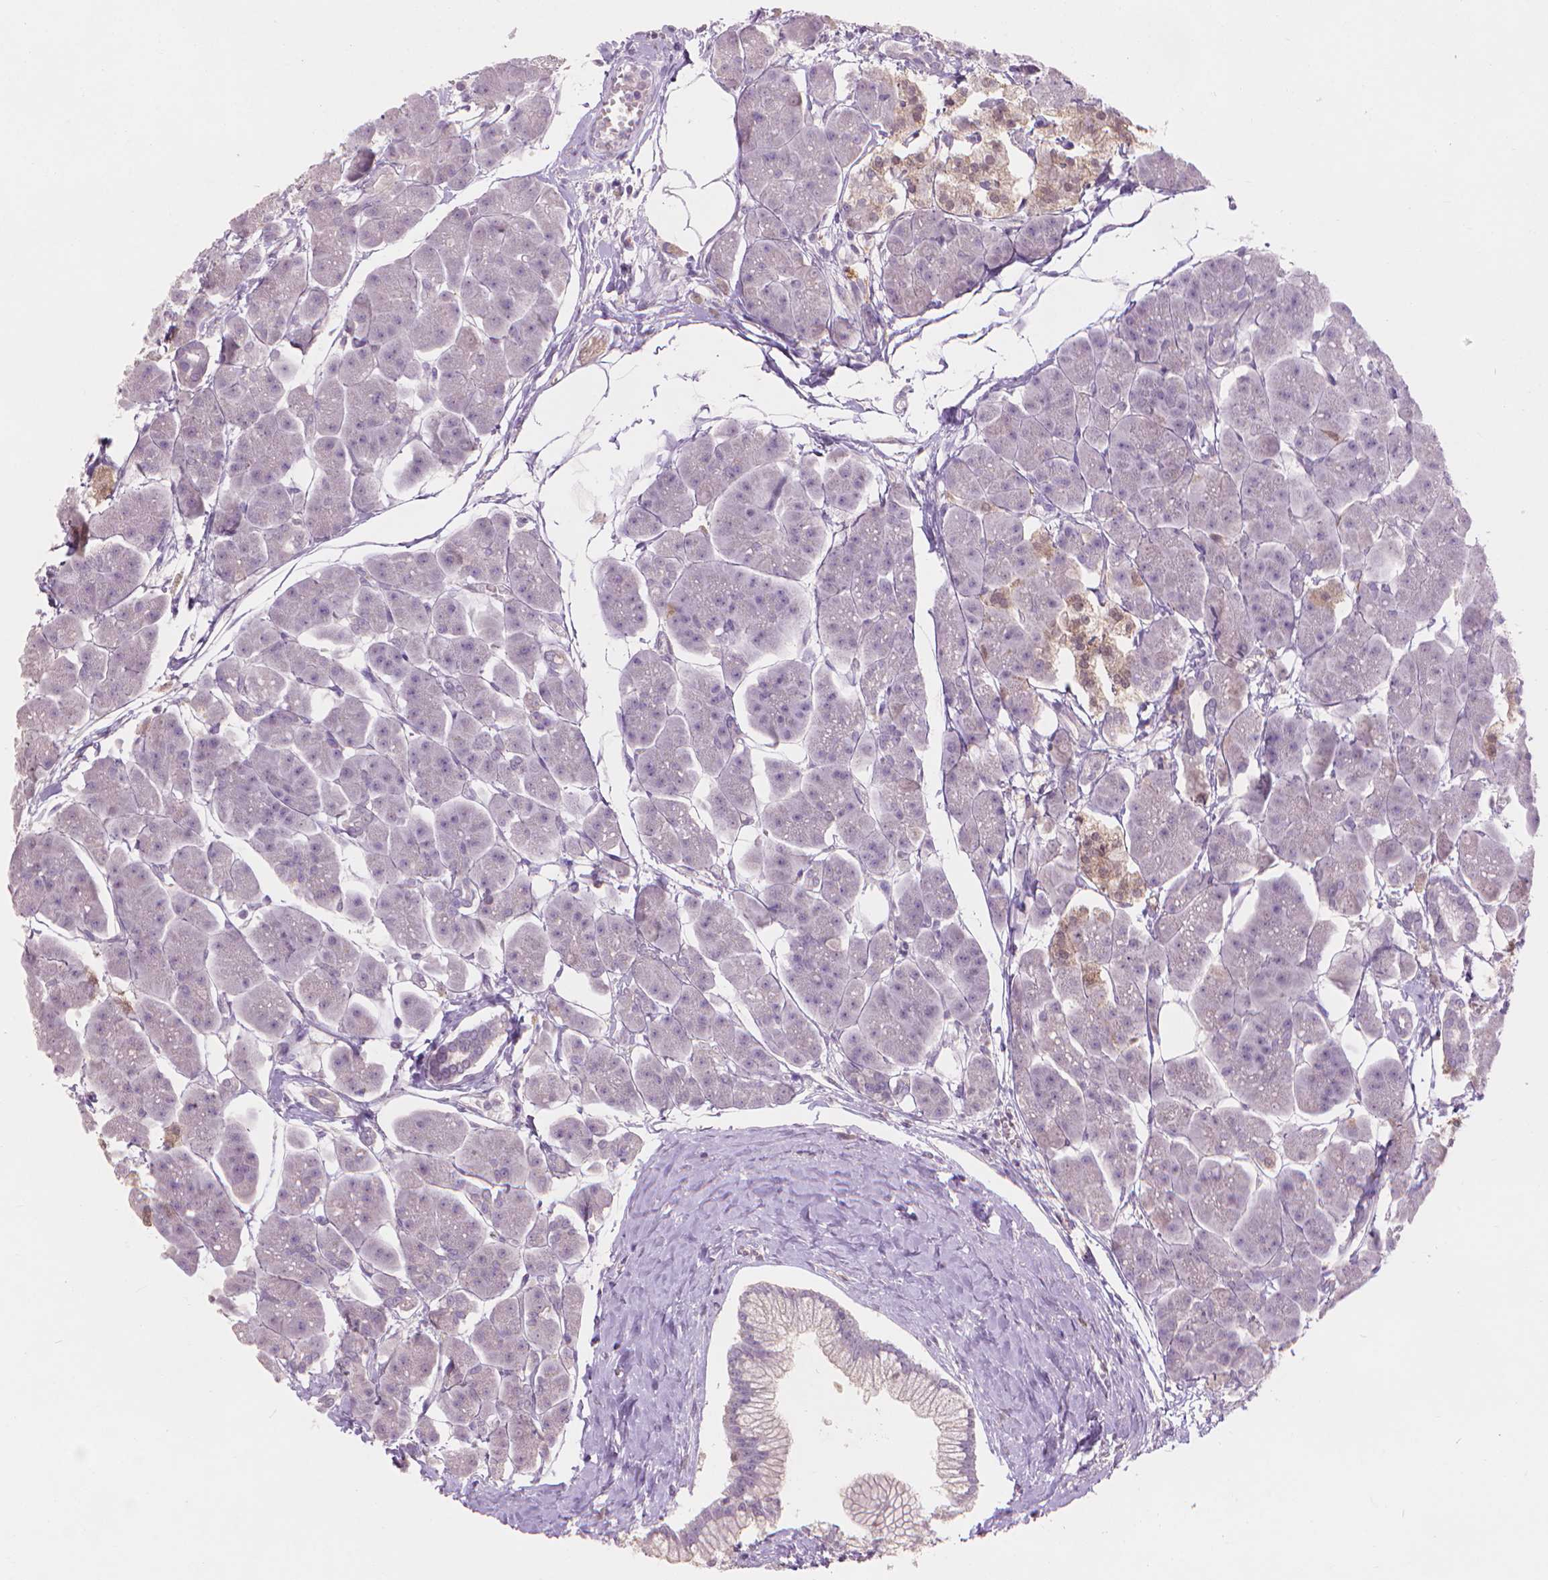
{"staining": {"intensity": "negative", "quantity": "none", "location": "none"}, "tissue": "pancreas", "cell_type": "Exocrine glandular cells", "image_type": "normal", "snomed": [{"axis": "morphology", "description": "Normal tissue, NOS"}, {"axis": "topography", "description": "Adipose tissue"}, {"axis": "topography", "description": "Pancreas"}, {"axis": "topography", "description": "Peripheral nerve tissue"}], "caption": "Protein analysis of unremarkable pancreas displays no significant staining in exocrine glandular cells. The staining is performed using DAB brown chromogen with nuclei counter-stained in using hematoxylin.", "gene": "ENO2", "patient": {"sex": "female", "age": 58}}